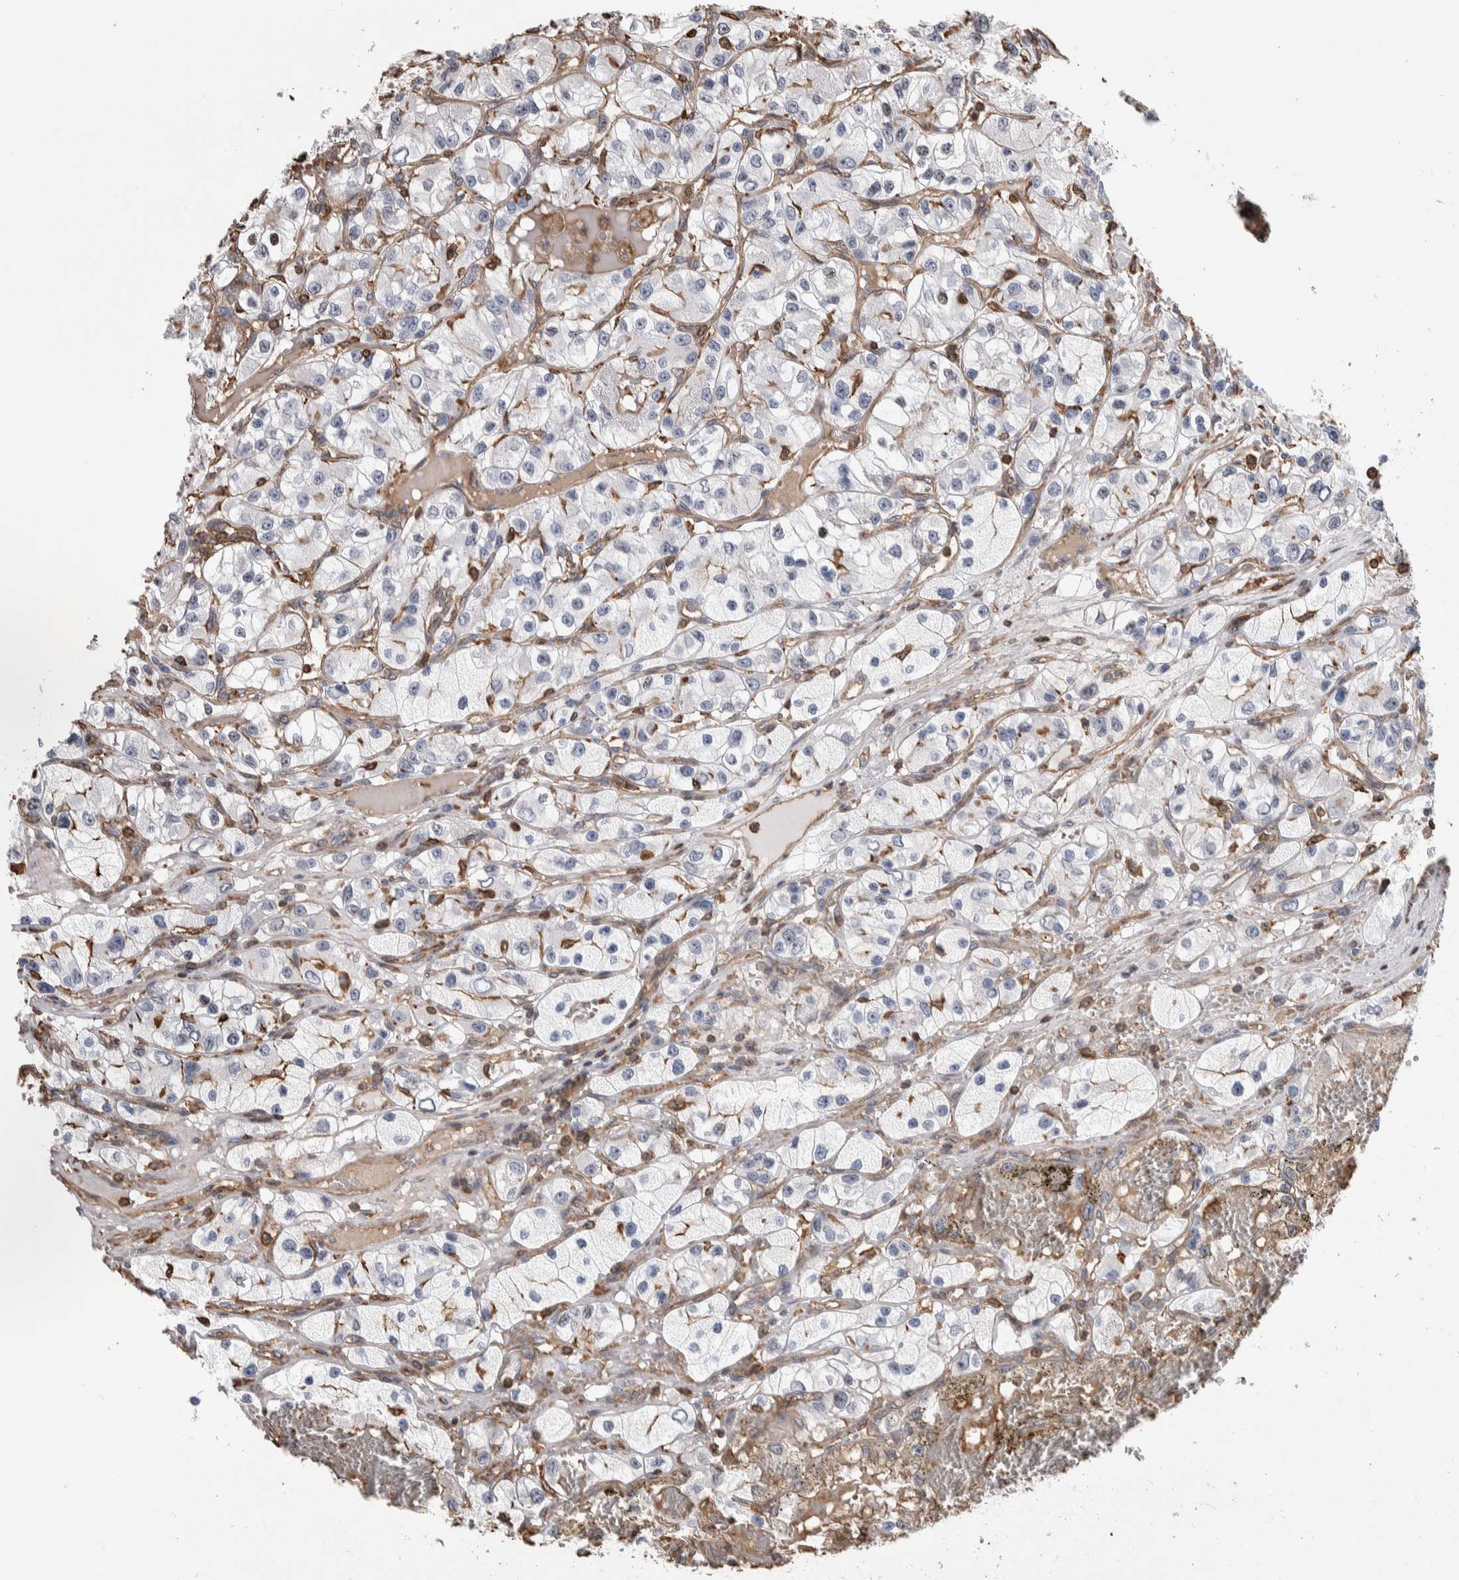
{"staining": {"intensity": "moderate", "quantity": "<25%", "location": "cytoplasmic/membranous"}, "tissue": "renal cancer", "cell_type": "Tumor cells", "image_type": "cancer", "snomed": [{"axis": "morphology", "description": "Adenocarcinoma, NOS"}, {"axis": "topography", "description": "Kidney"}], "caption": "Adenocarcinoma (renal) stained for a protein shows moderate cytoplasmic/membranous positivity in tumor cells.", "gene": "ENPP2", "patient": {"sex": "female", "age": 57}}